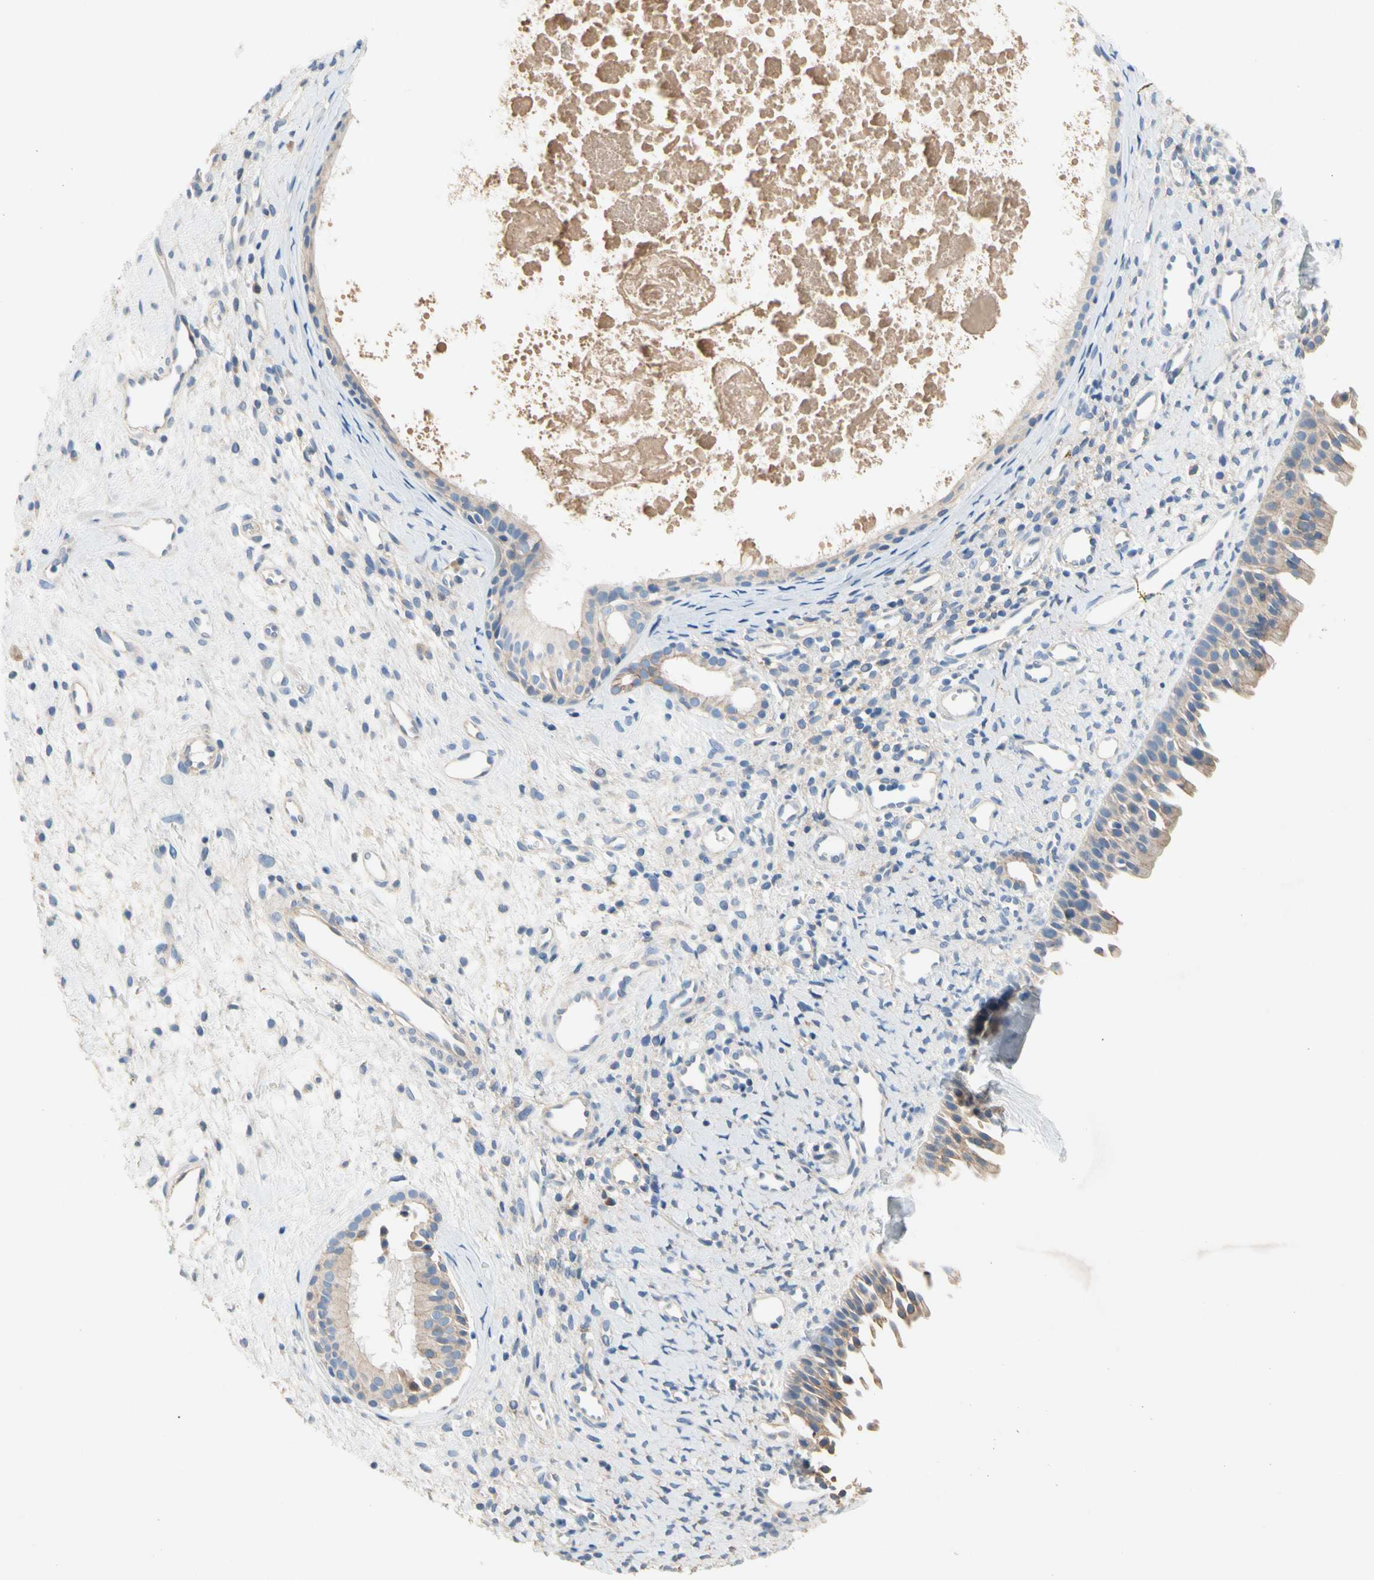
{"staining": {"intensity": "weak", "quantity": ">75%", "location": "cytoplasmic/membranous"}, "tissue": "nasopharynx", "cell_type": "Respiratory epithelial cells", "image_type": "normal", "snomed": [{"axis": "morphology", "description": "Normal tissue, NOS"}, {"axis": "topography", "description": "Nasopharynx"}], "caption": "Normal nasopharynx was stained to show a protein in brown. There is low levels of weak cytoplasmic/membranous positivity in approximately >75% of respiratory epithelial cells. Using DAB (3,3'-diaminobenzidine) (brown) and hematoxylin (blue) stains, captured at high magnification using brightfield microscopy.", "gene": "CA14", "patient": {"sex": "male", "age": 22}}